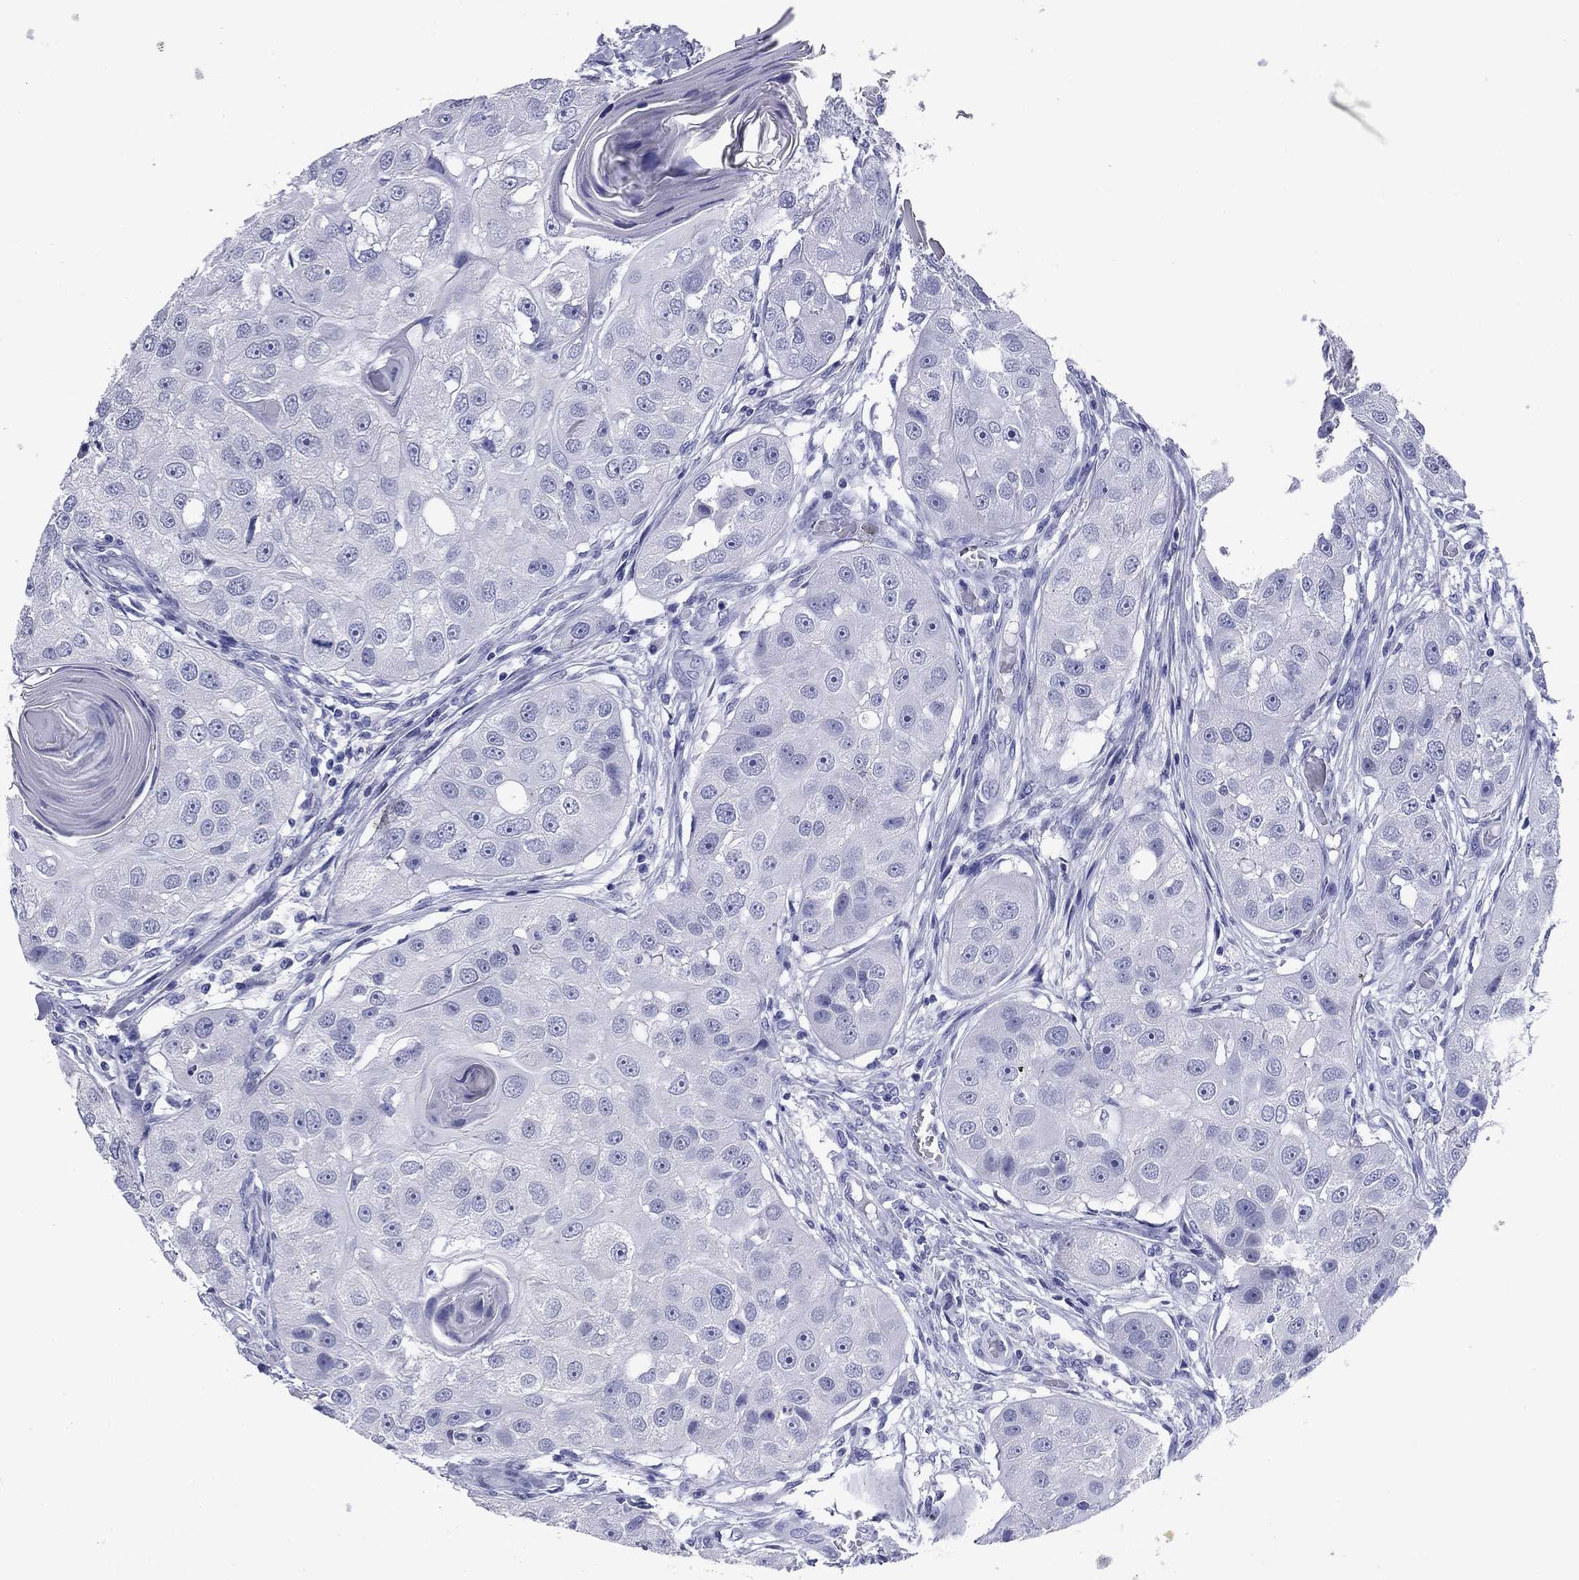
{"staining": {"intensity": "negative", "quantity": "none", "location": "none"}, "tissue": "head and neck cancer", "cell_type": "Tumor cells", "image_type": "cancer", "snomed": [{"axis": "morphology", "description": "Normal tissue, NOS"}, {"axis": "morphology", "description": "Squamous cell carcinoma, NOS"}, {"axis": "topography", "description": "Skeletal muscle"}, {"axis": "topography", "description": "Head-Neck"}], "caption": "IHC of head and neck cancer exhibits no positivity in tumor cells.", "gene": "NPPA", "patient": {"sex": "male", "age": 51}}